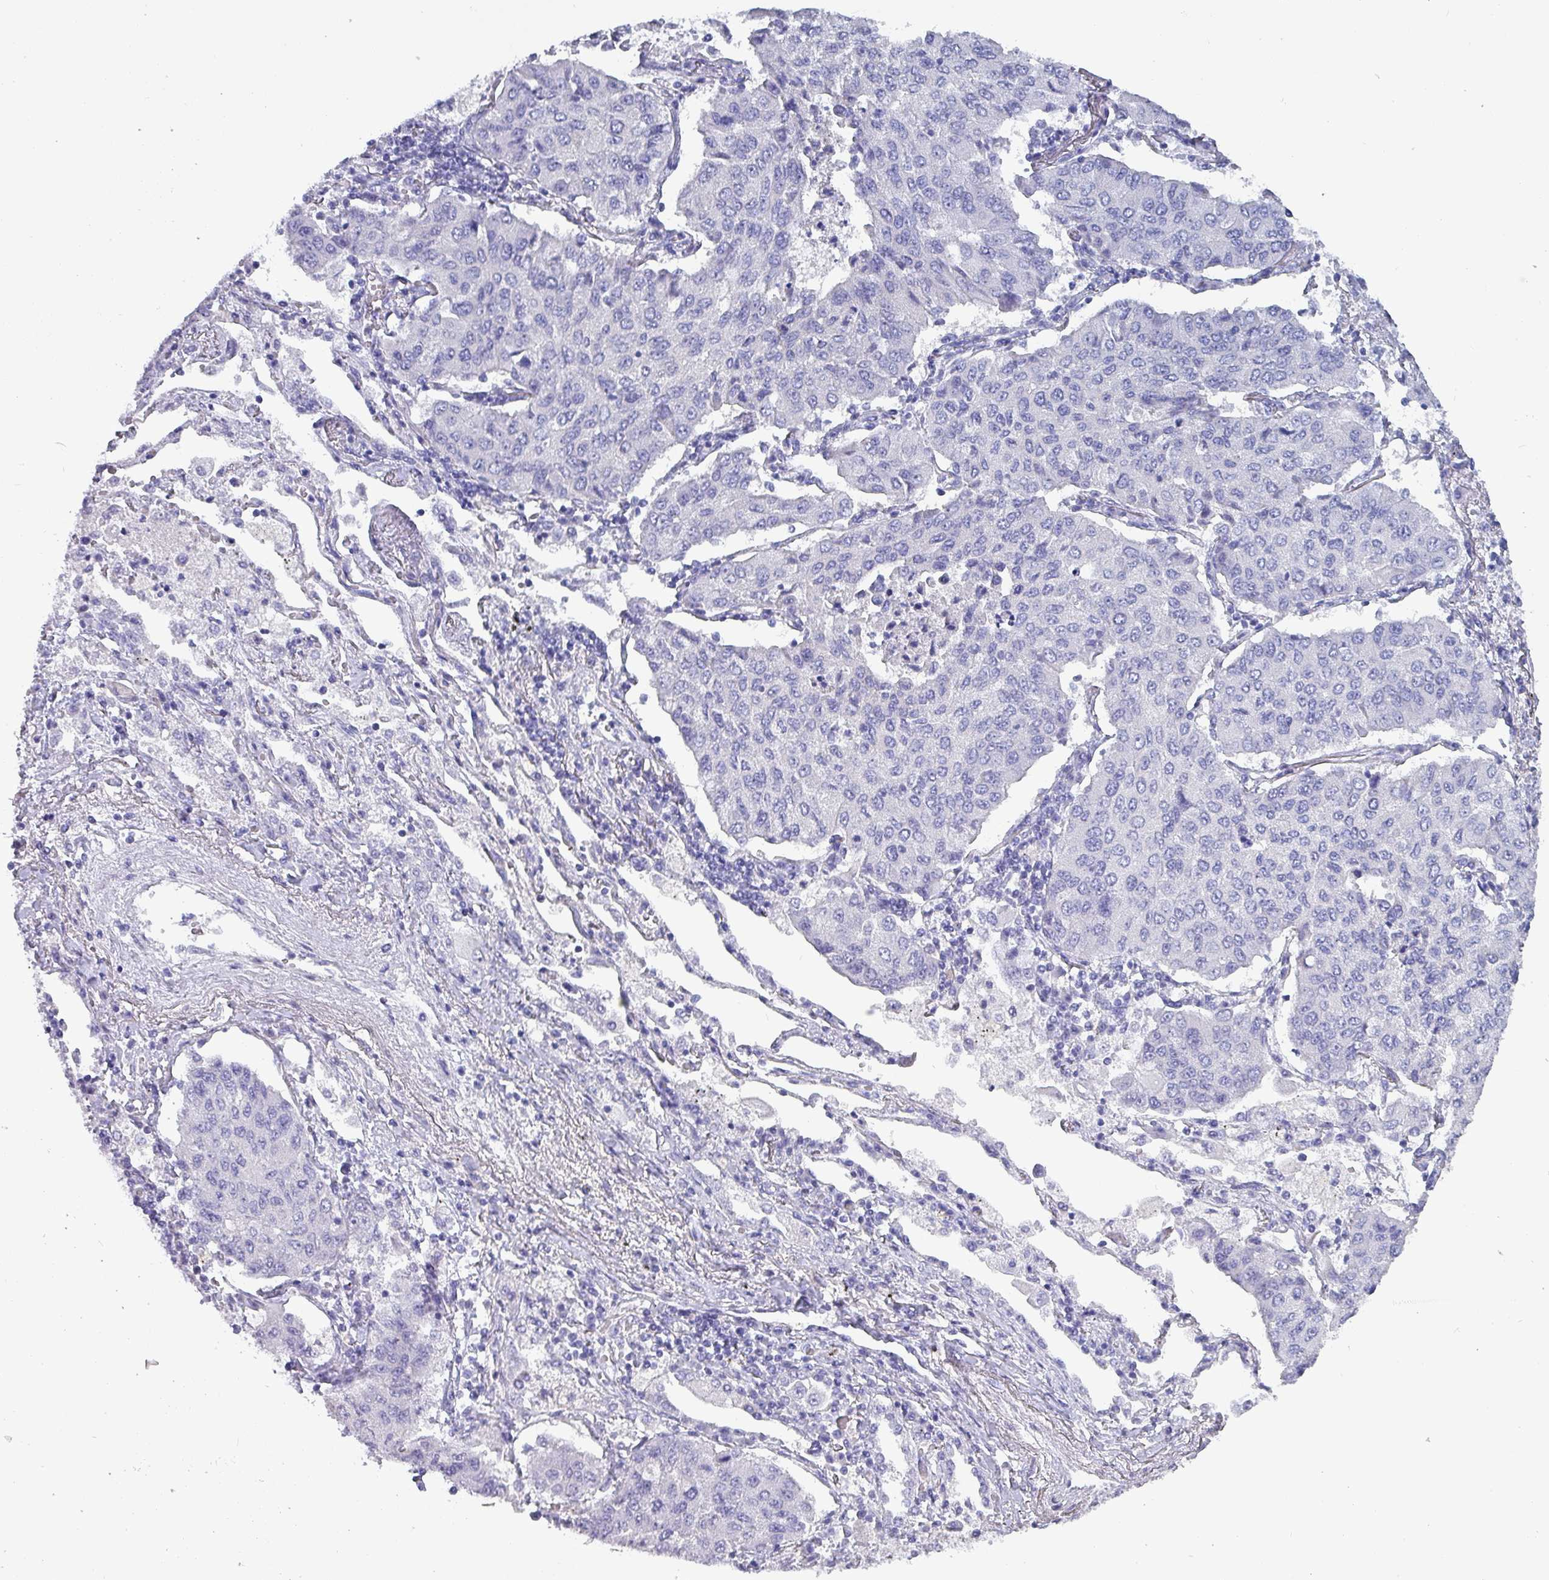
{"staining": {"intensity": "negative", "quantity": "none", "location": "none"}, "tissue": "lung cancer", "cell_type": "Tumor cells", "image_type": "cancer", "snomed": [{"axis": "morphology", "description": "Squamous cell carcinoma, NOS"}, {"axis": "topography", "description": "Lung"}], "caption": "Immunohistochemistry image of neoplastic tissue: lung cancer (squamous cell carcinoma) stained with DAB demonstrates no significant protein positivity in tumor cells.", "gene": "INS-IGF2", "patient": {"sex": "male", "age": 74}}